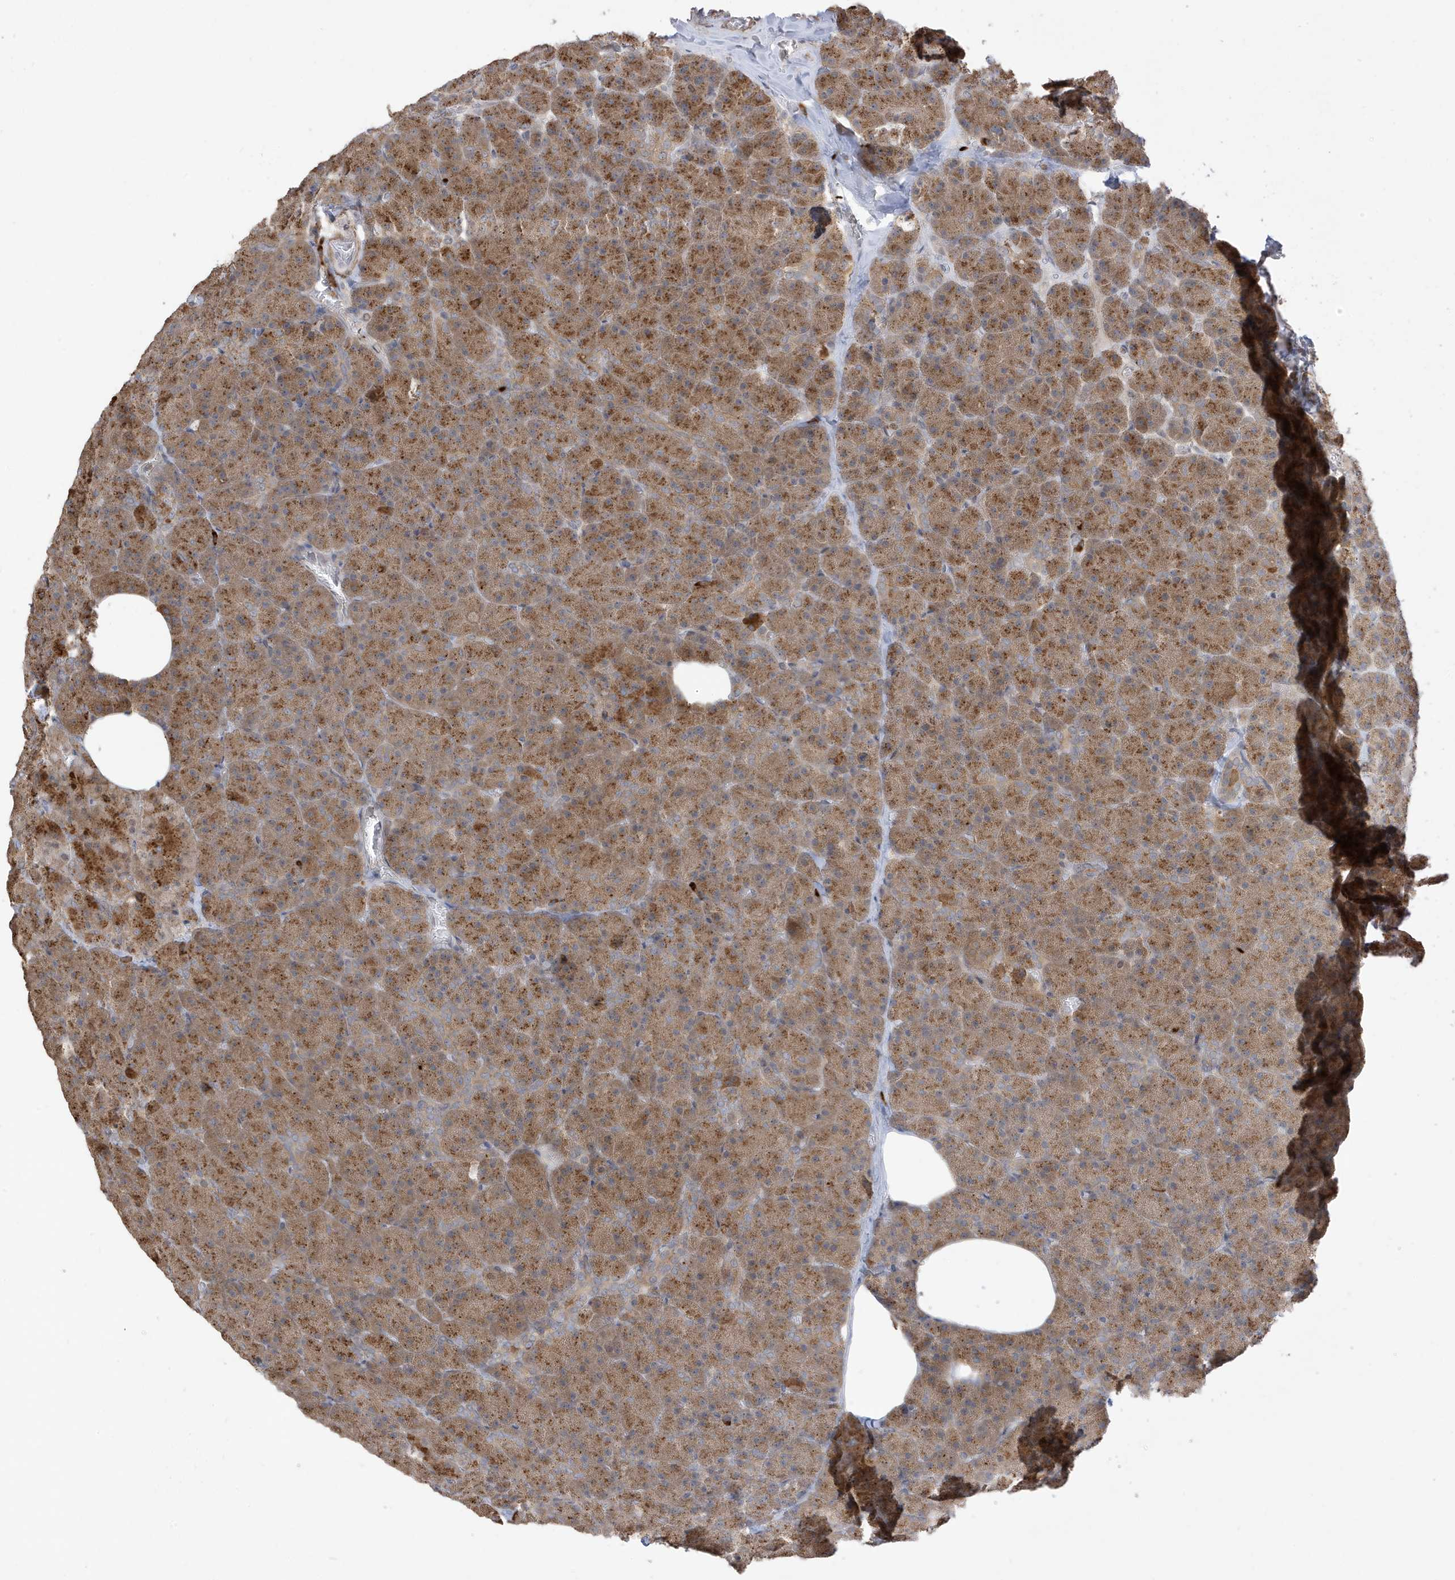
{"staining": {"intensity": "moderate", "quantity": ">75%", "location": "cytoplasmic/membranous"}, "tissue": "pancreas", "cell_type": "Exocrine glandular cells", "image_type": "normal", "snomed": [{"axis": "morphology", "description": "Normal tissue, NOS"}, {"axis": "morphology", "description": "Carcinoid, malignant, NOS"}, {"axis": "topography", "description": "Pancreas"}], "caption": "High-power microscopy captured an IHC photomicrograph of benign pancreas, revealing moderate cytoplasmic/membranous staining in approximately >75% of exocrine glandular cells. Nuclei are stained in blue.", "gene": "TAB3", "patient": {"sex": "female", "age": 35}}